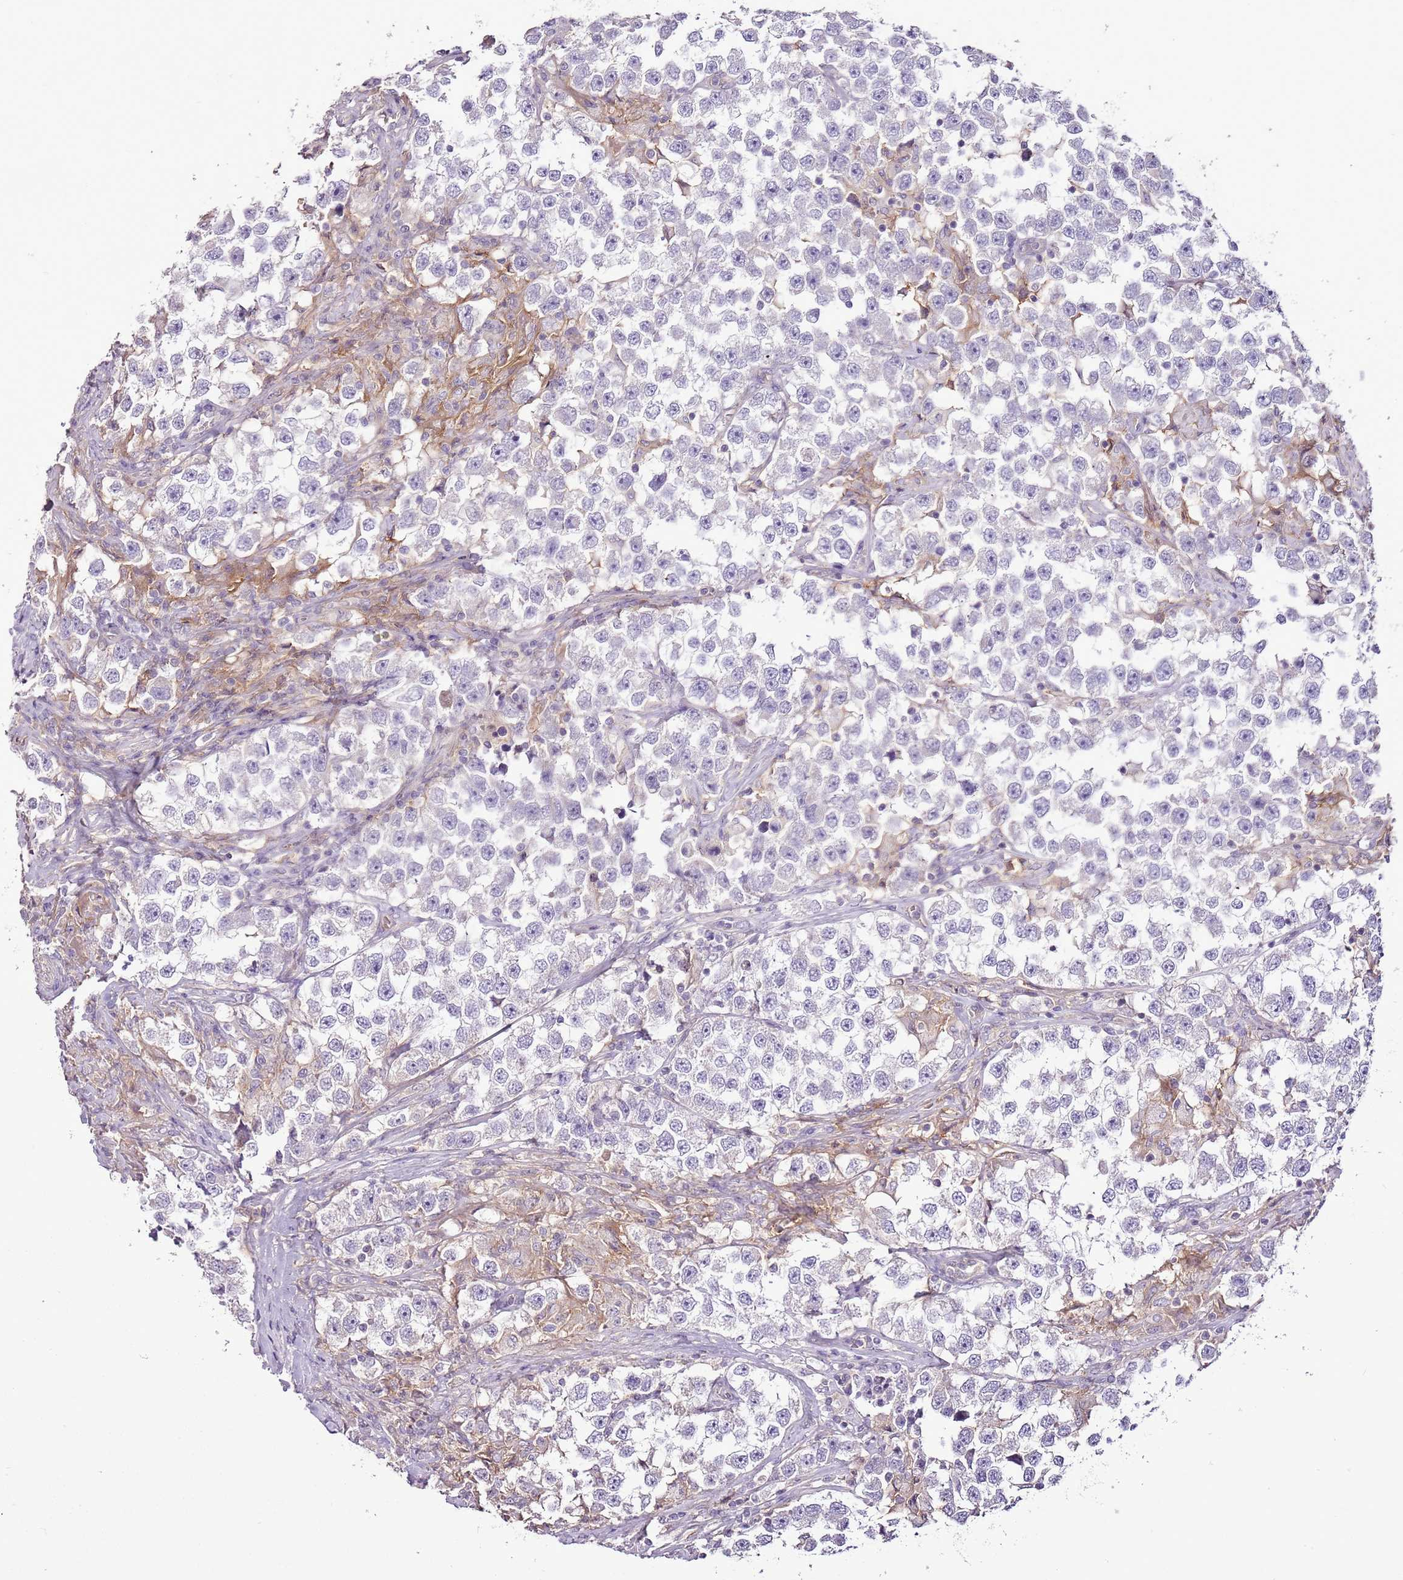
{"staining": {"intensity": "negative", "quantity": "none", "location": "none"}, "tissue": "testis cancer", "cell_type": "Tumor cells", "image_type": "cancer", "snomed": [{"axis": "morphology", "description": "Seminoma, NOS"}, {"axis": "topography", "description": "Testis"}], "caption": "There is no significant positivity in tumor cells of seminoma (testis).", "gene": "CMKLR1", "patient": {"sex": "male", "age": 46}}